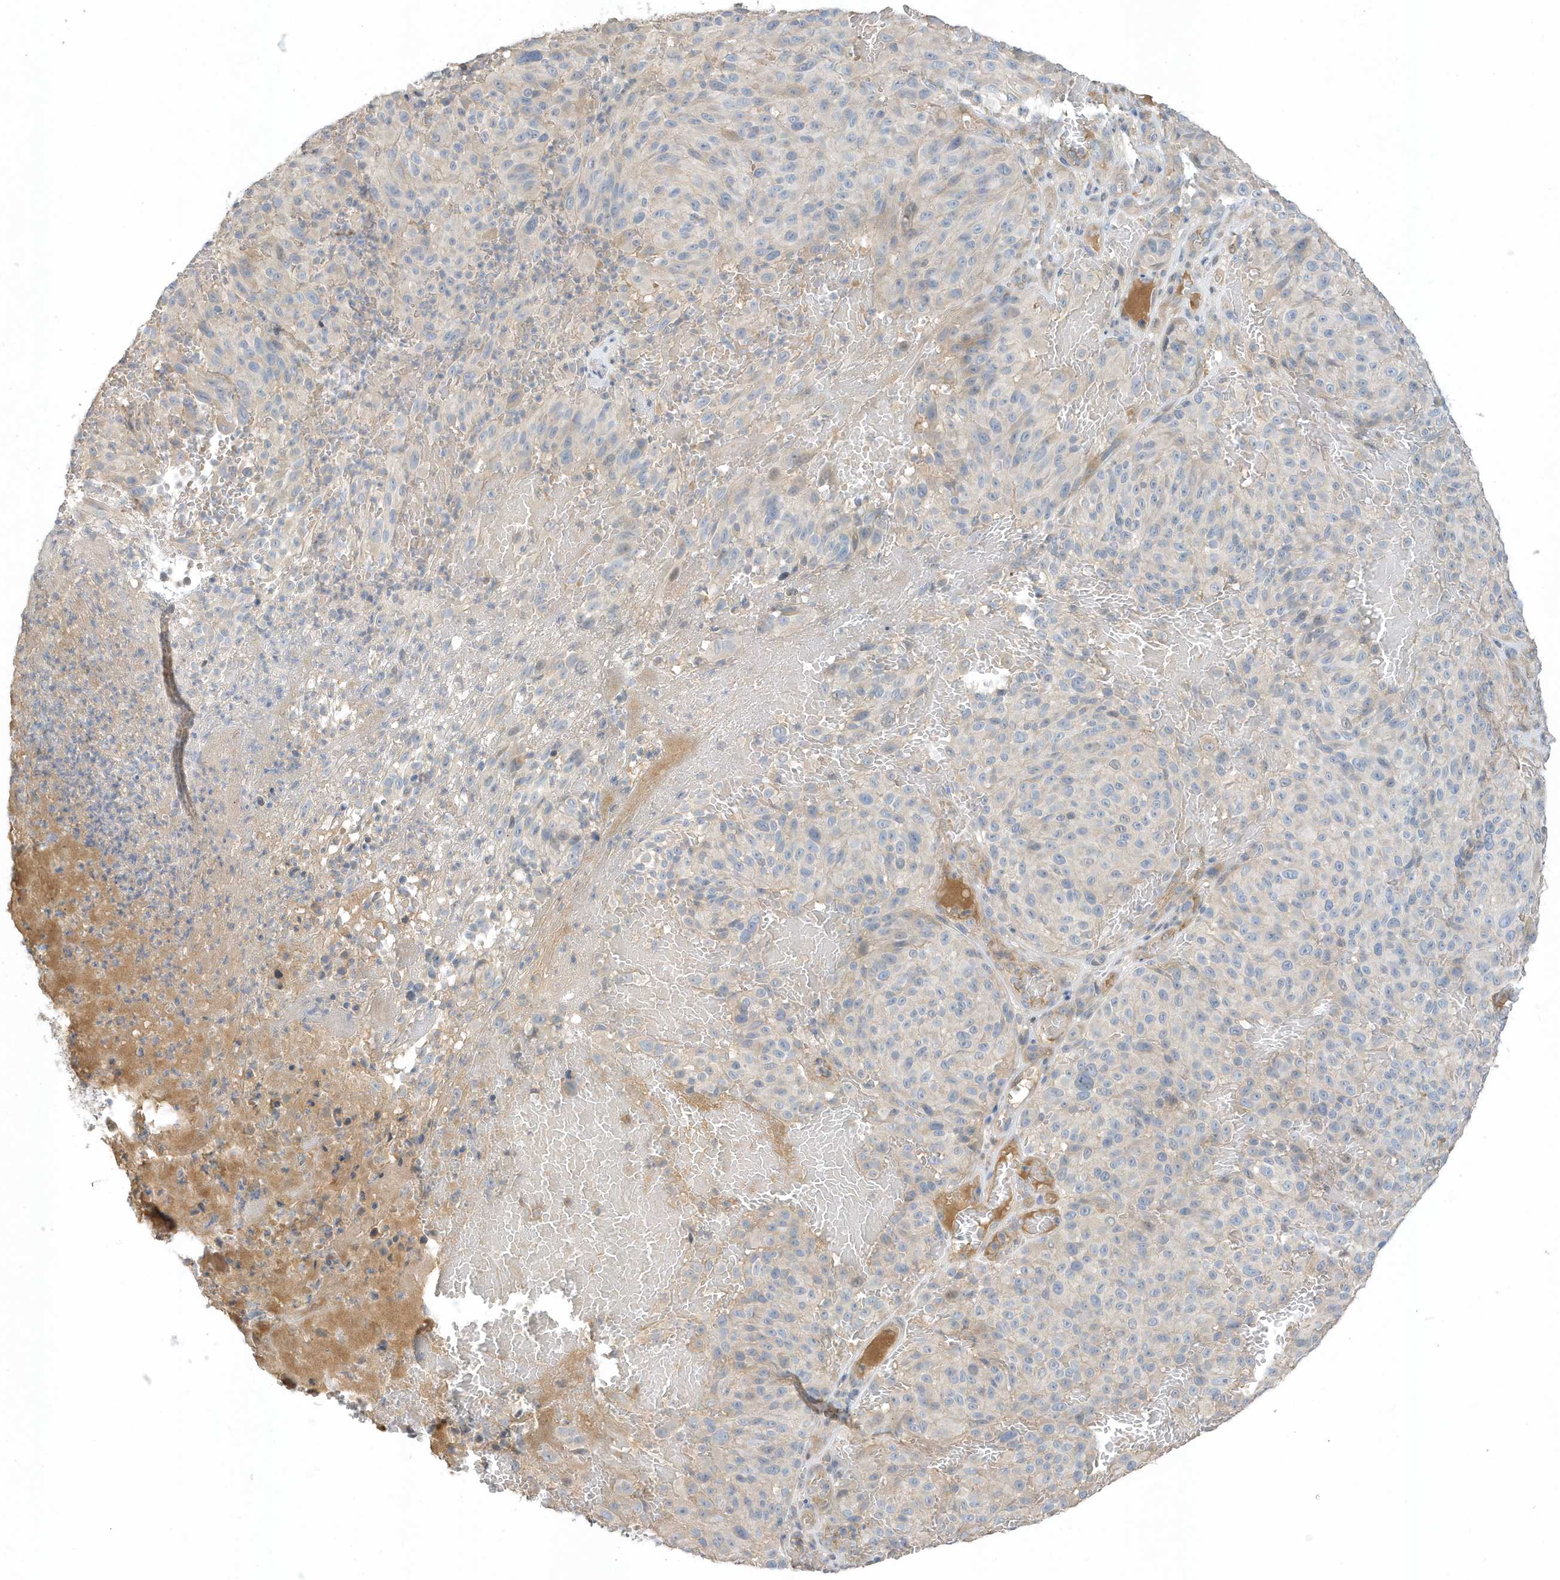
{"staining": {"intensity": "negative", "quantity": "none", "location": "none"}, "tissue": "melanoma", "cell_type": "Tumor cells", "image_type": "cancer", "snomed": [{"axis": "morphology", "description": "Malignant melanoma, NOS"}, {"axis": "topography", "description": "Skin"}], "caption": "High magnification brightfield microscopy of melanoma stained with DAB (brown) and counterstained with hematoxylin (blue): tumor cells show no significant expression.", "gene": "USP53", "patient": {"sex": "male", "age": 83}}